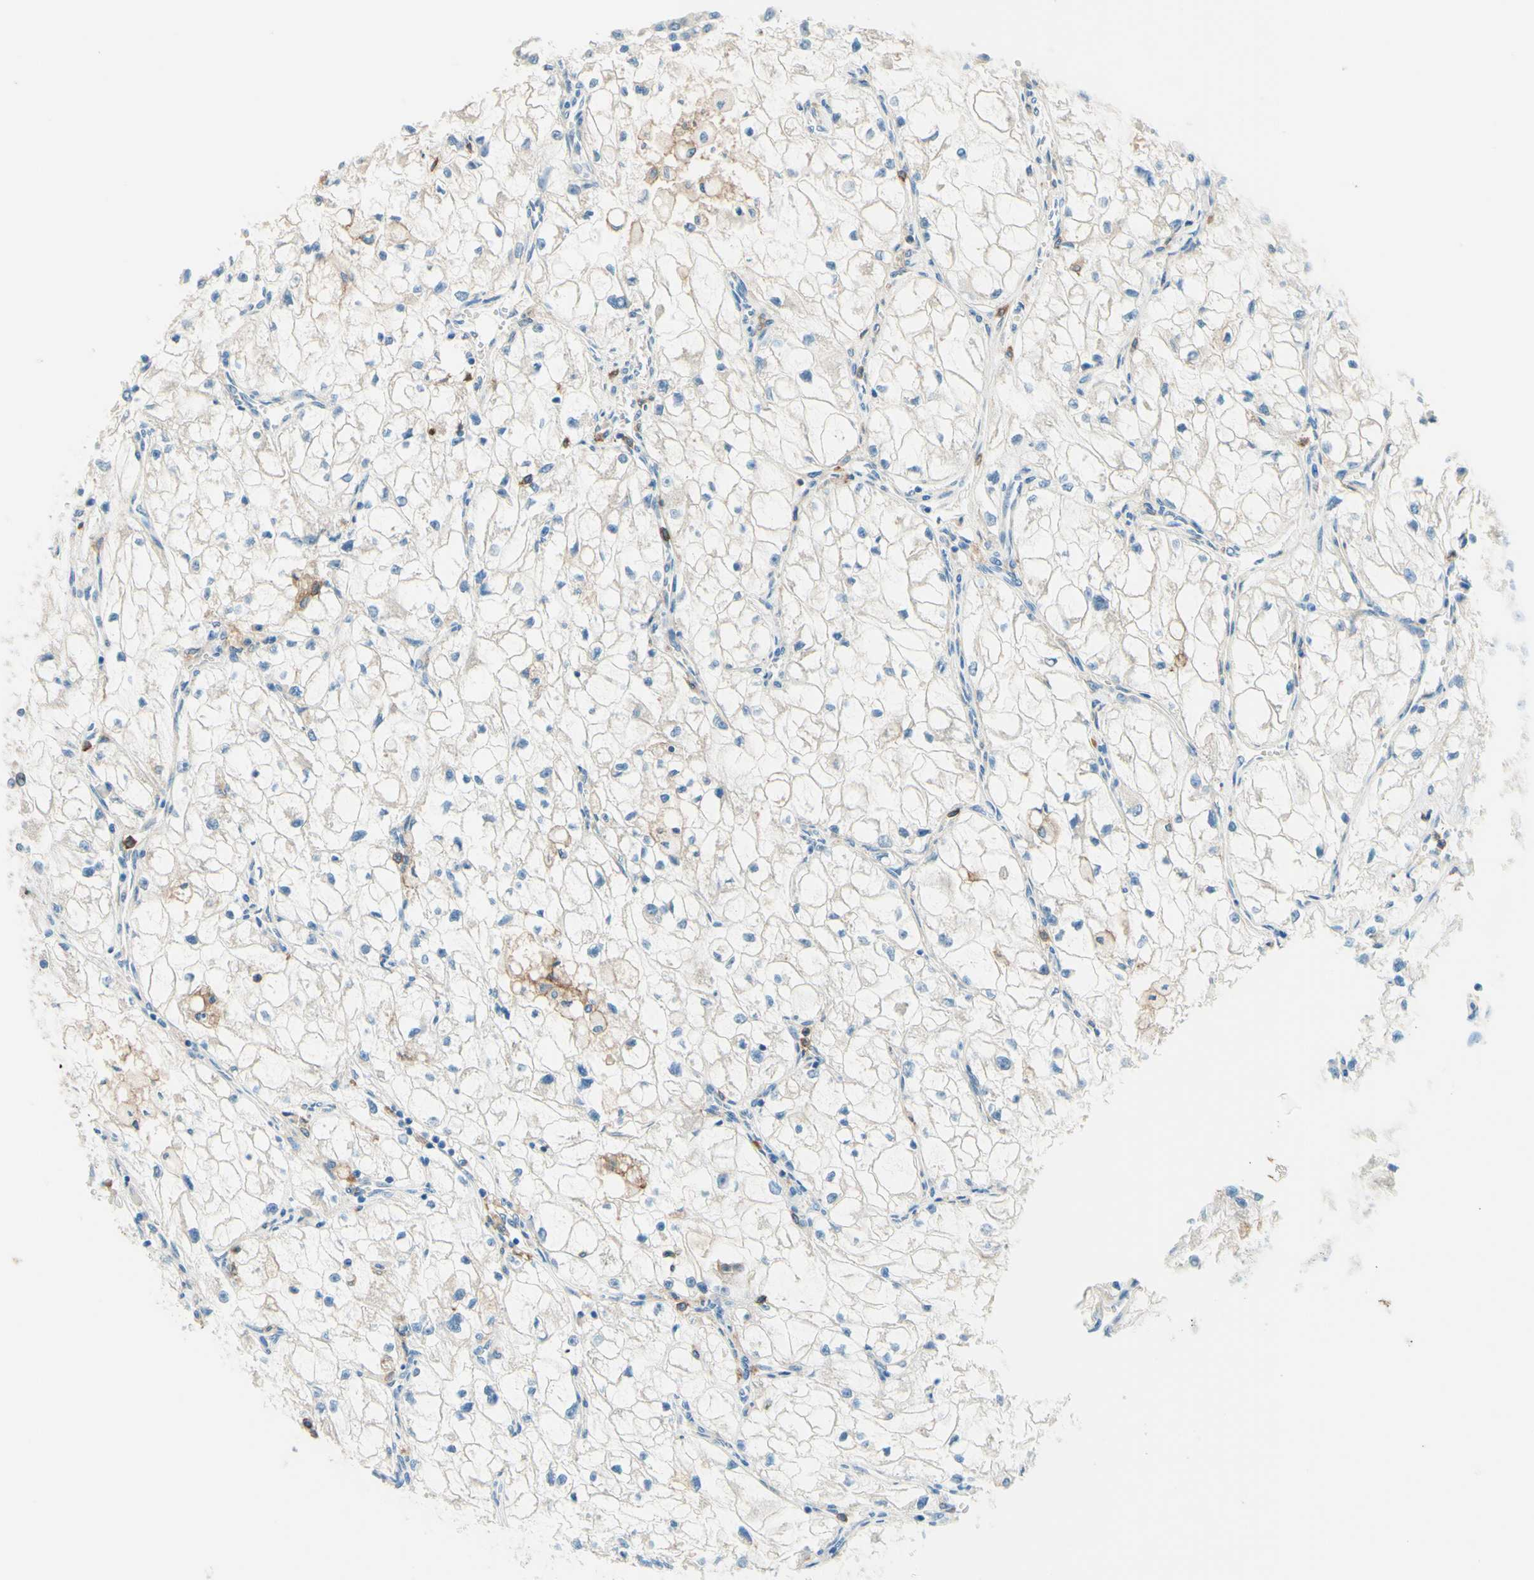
{"staining": {"intensity": "negative", "quantity": "none", "location": "none"}, "tissue": "renal cancer", "cell_type": "Tumor cells", "image_type": "cancer", "snomed": [{"axis": "morphology", "description": "Adenocarcinoma, NOS"}, {"axis": "topography", "description": "Kidney"}], "caption": "DAB (3,3'-diaminobenzidine) immunohistochemical staining of human renal adenocarcinoma exhibits no significant positivity in tumor cells.", "gene": "SIGLEC9", "patient": {"sex": "female", "age": 70}}